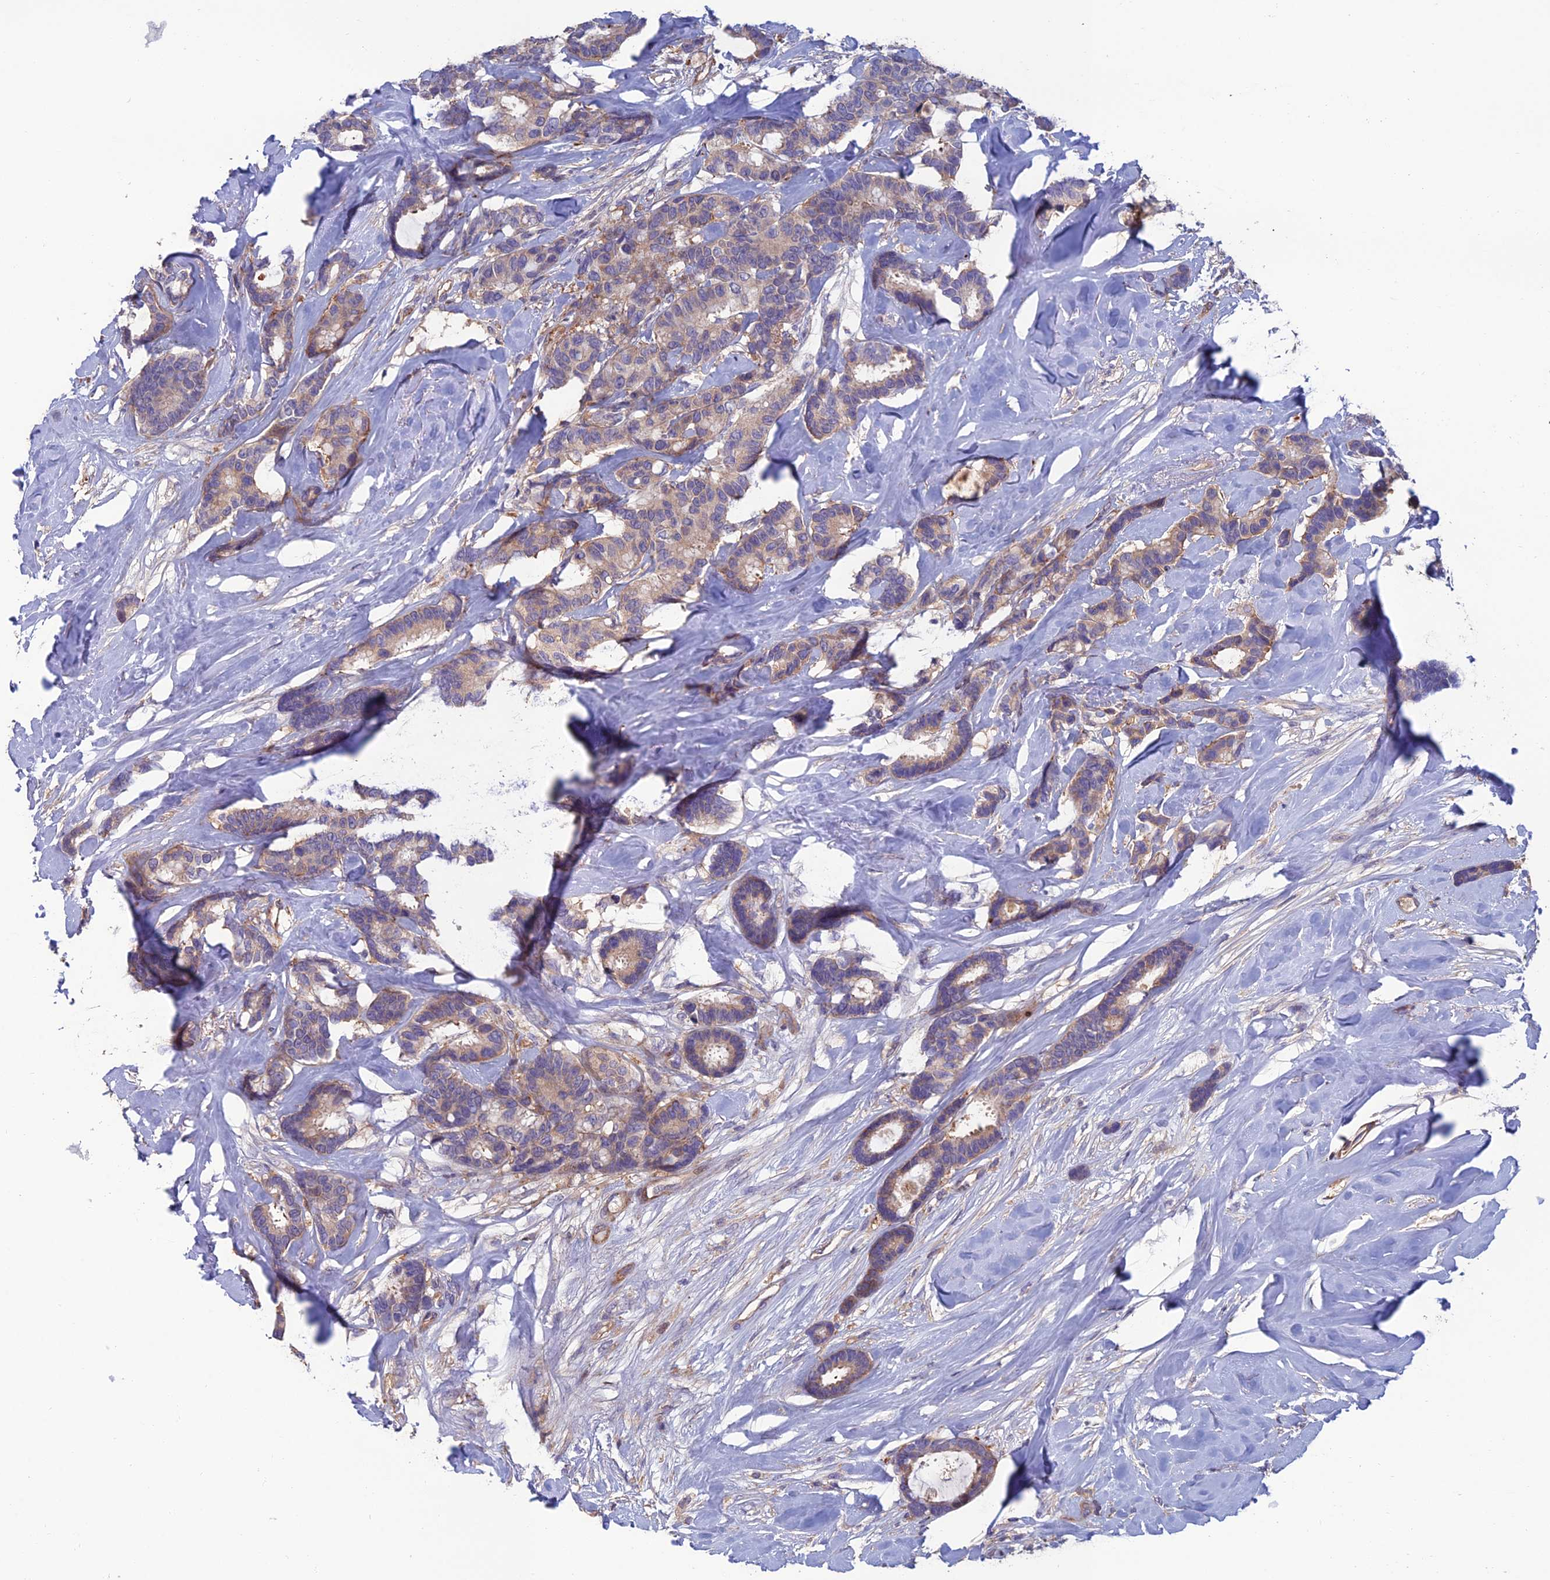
{"staining": {"intensity": "weak", "quantity": ">75%", "location": "cytoplasmic/membranous"}, "tissue": "breast cancer", "cell_type": "Tumor cells", "image_type": "cancer", "snomed": [{"axis": "morphology", "description": "Duct carcinoma"}, {"axis": "topography", "description": "Breast"}], "caption": "Human breast cancer (intraductal carcinoma) stained with a protein marker reveals weak staining in tumor cells.", "gene": "C15orf62", "patient": {"sex": "female", "age": 87}}